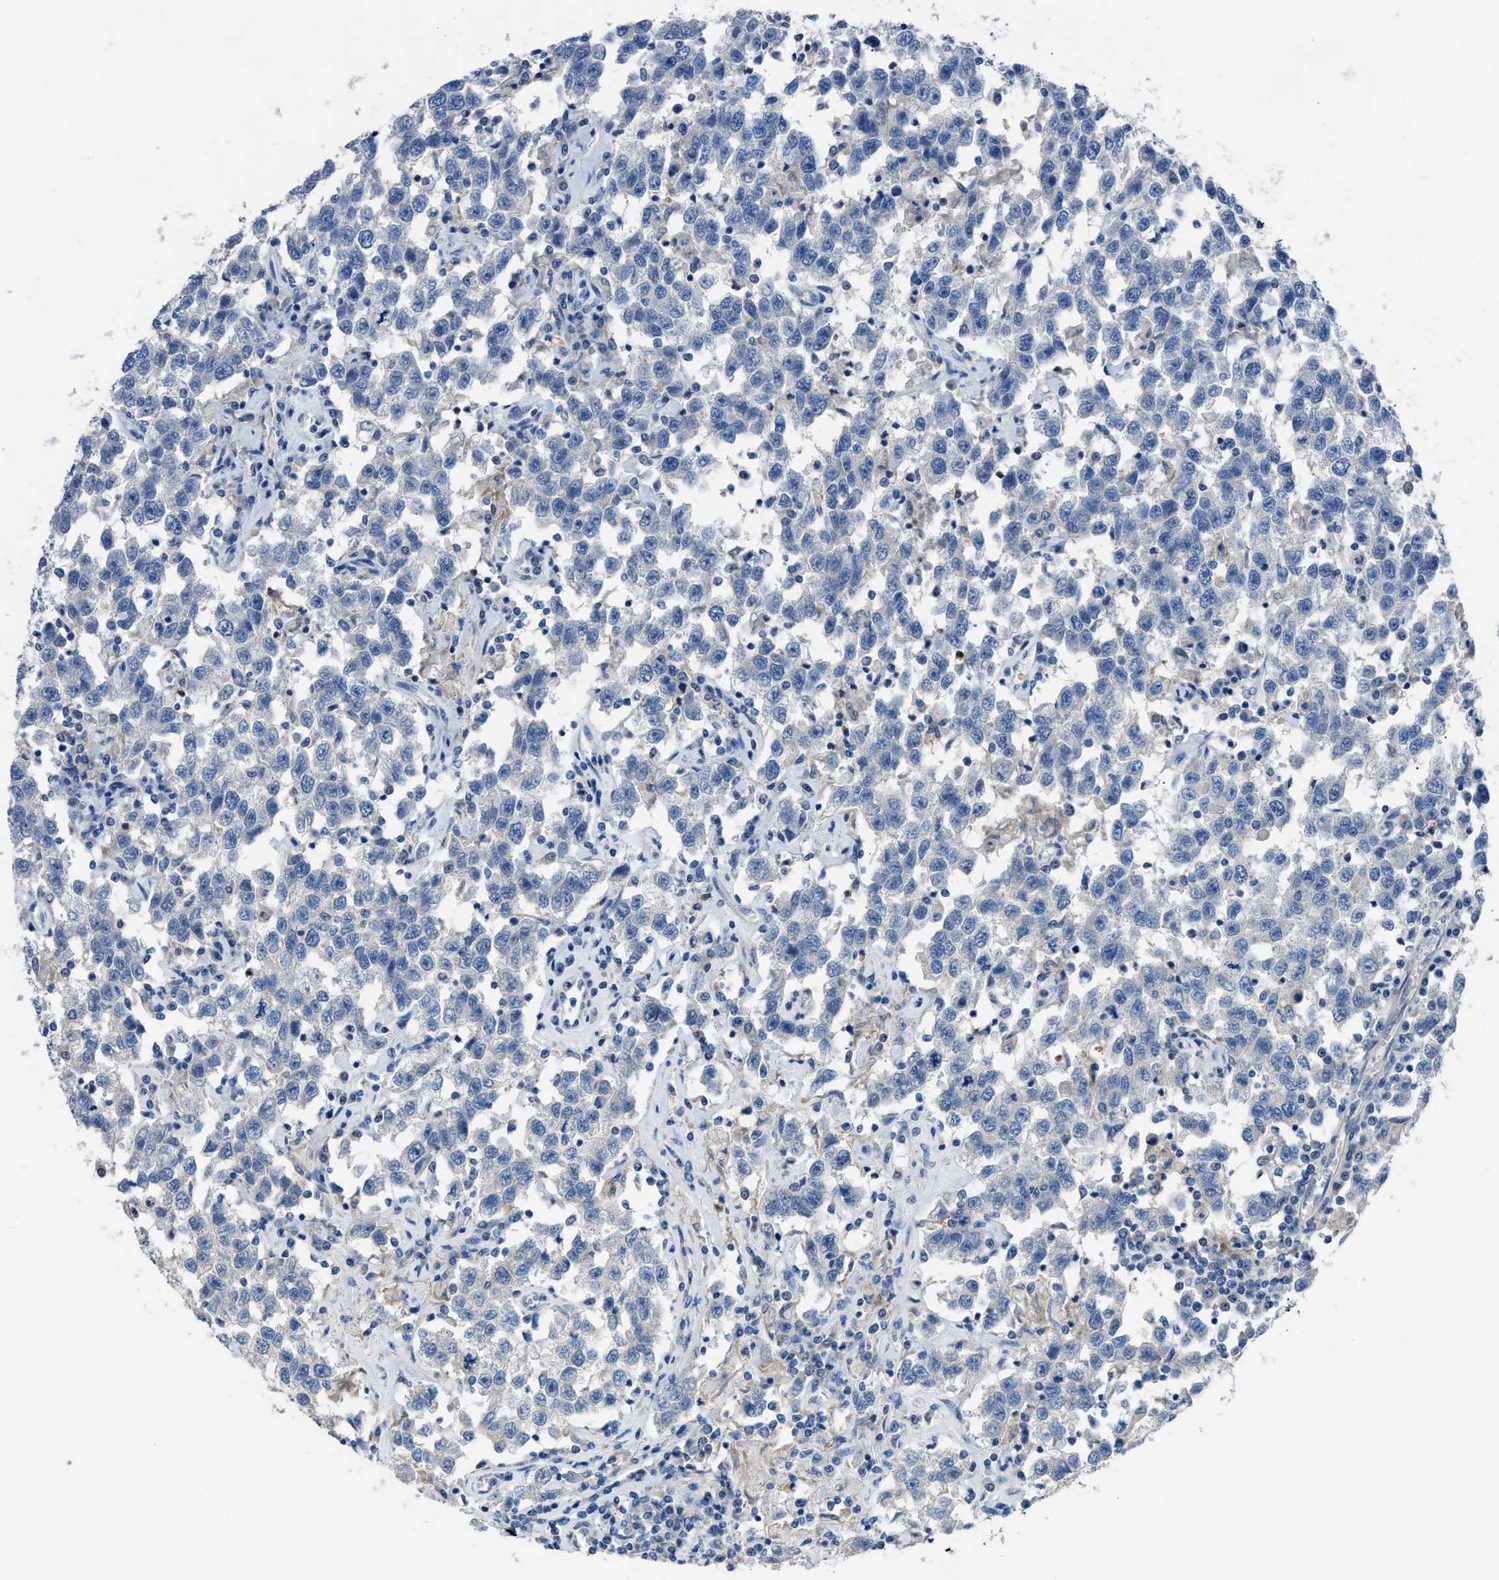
{"staining": {"intensity": "negative", "quantity": "none", "location": "none"}, "tissue": "testis cancer", "cell_type": "Tumor cells", "image_type": "cancer", "snomed": [{"axis": "morphology", "description": "Seminoma, NOS"}, {"axis": "topography", "description": "Testis"}], "caption": "The immunohistochemistry micrograph has no significant expression in tumor cells of testis cancer (seminoma) tissue. Brightfield microscopy of immunohistochemistry stained with DAB (brown) and hematoxylin (blue), captured at high magnification.", "gene": "ITPR1", "patient": {"sex": "male", "age": 41}}